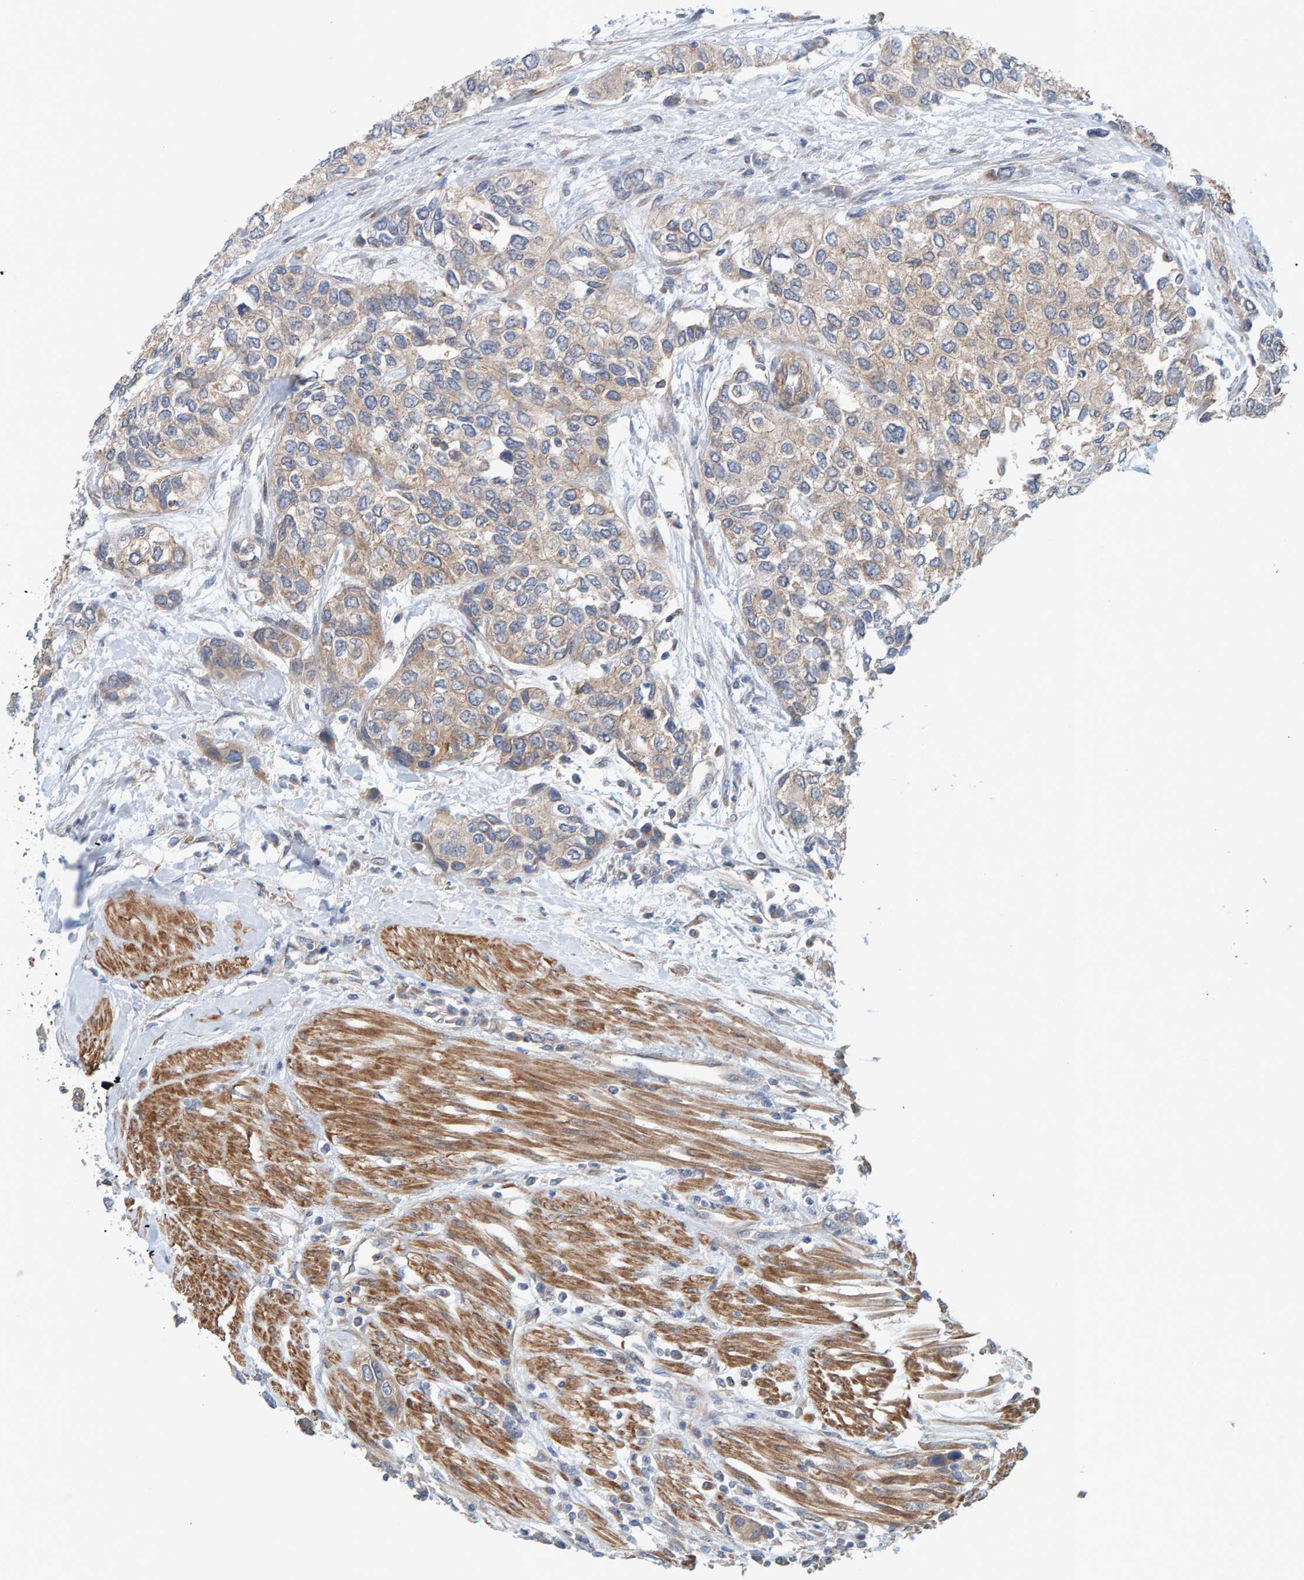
{"staining": {"intensity": "weak", "quantity": ">75%", "location": "cytoplasmic/membranous"}, "tissue": "urothelial cancer", "cell_type": "Tumor cells", "image_type": "cancer", "snomed": [{"axis": "morphology", "description": "Urothelial carcinoma, High grade"}, {"axis": "topography", "description": "Urinary bladder"}], "caption": "High-grade urothelial carcinoma stained with DAB immunohistochemistry shows low levels of weak cytoplasmic/membranous expression in approximately >75% of tumor cells. Ihc stains the protein in brown and the nuclei are stained blue.", "gene": "UBAP1", "patient": {"sex": "female", "age": 56}}